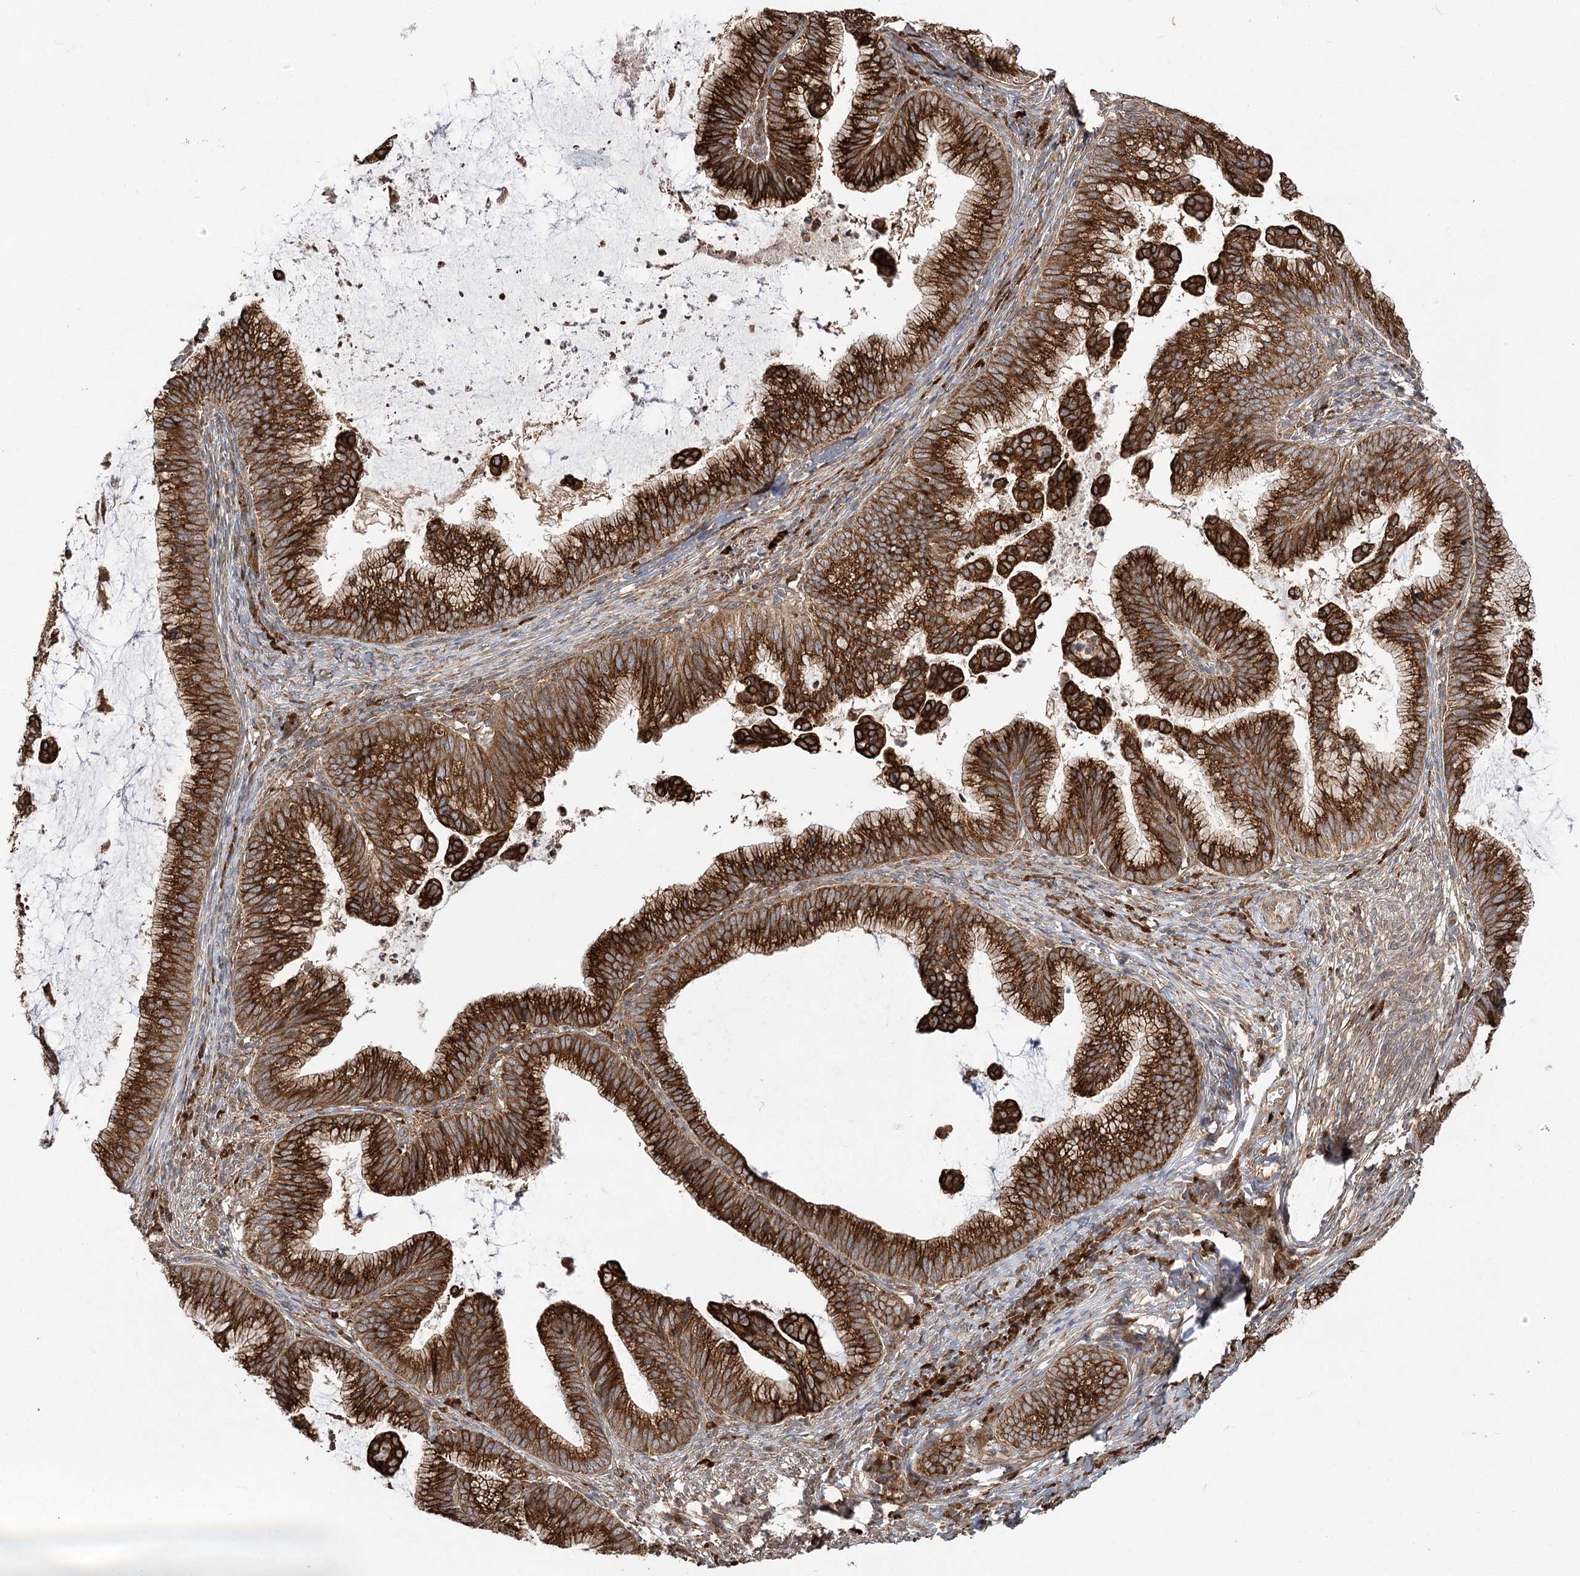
{"staining": {"intensity": "strong", "quantity": ">75%", "location": "cytoplasmic/membranous"}, "tissue": "cervical cancer", "cell_type": "Tumor cells", "image_type": "cancer", "snomed": [{"axis": "morphology", "description": "Adenocarcinoma, NOS"}, {"axis": "topography", "description": "Cervix"}], "caption": "DAB (3,3'-diaminobenzidine) immunohistochemical staining of human cervical adenocarcinoma reveals strong cytoplasmic/membranous protein expression in about >75% of tumor cells.", "gene": "DNAJB14", "patient": {"sex": "female", "age": 36}}